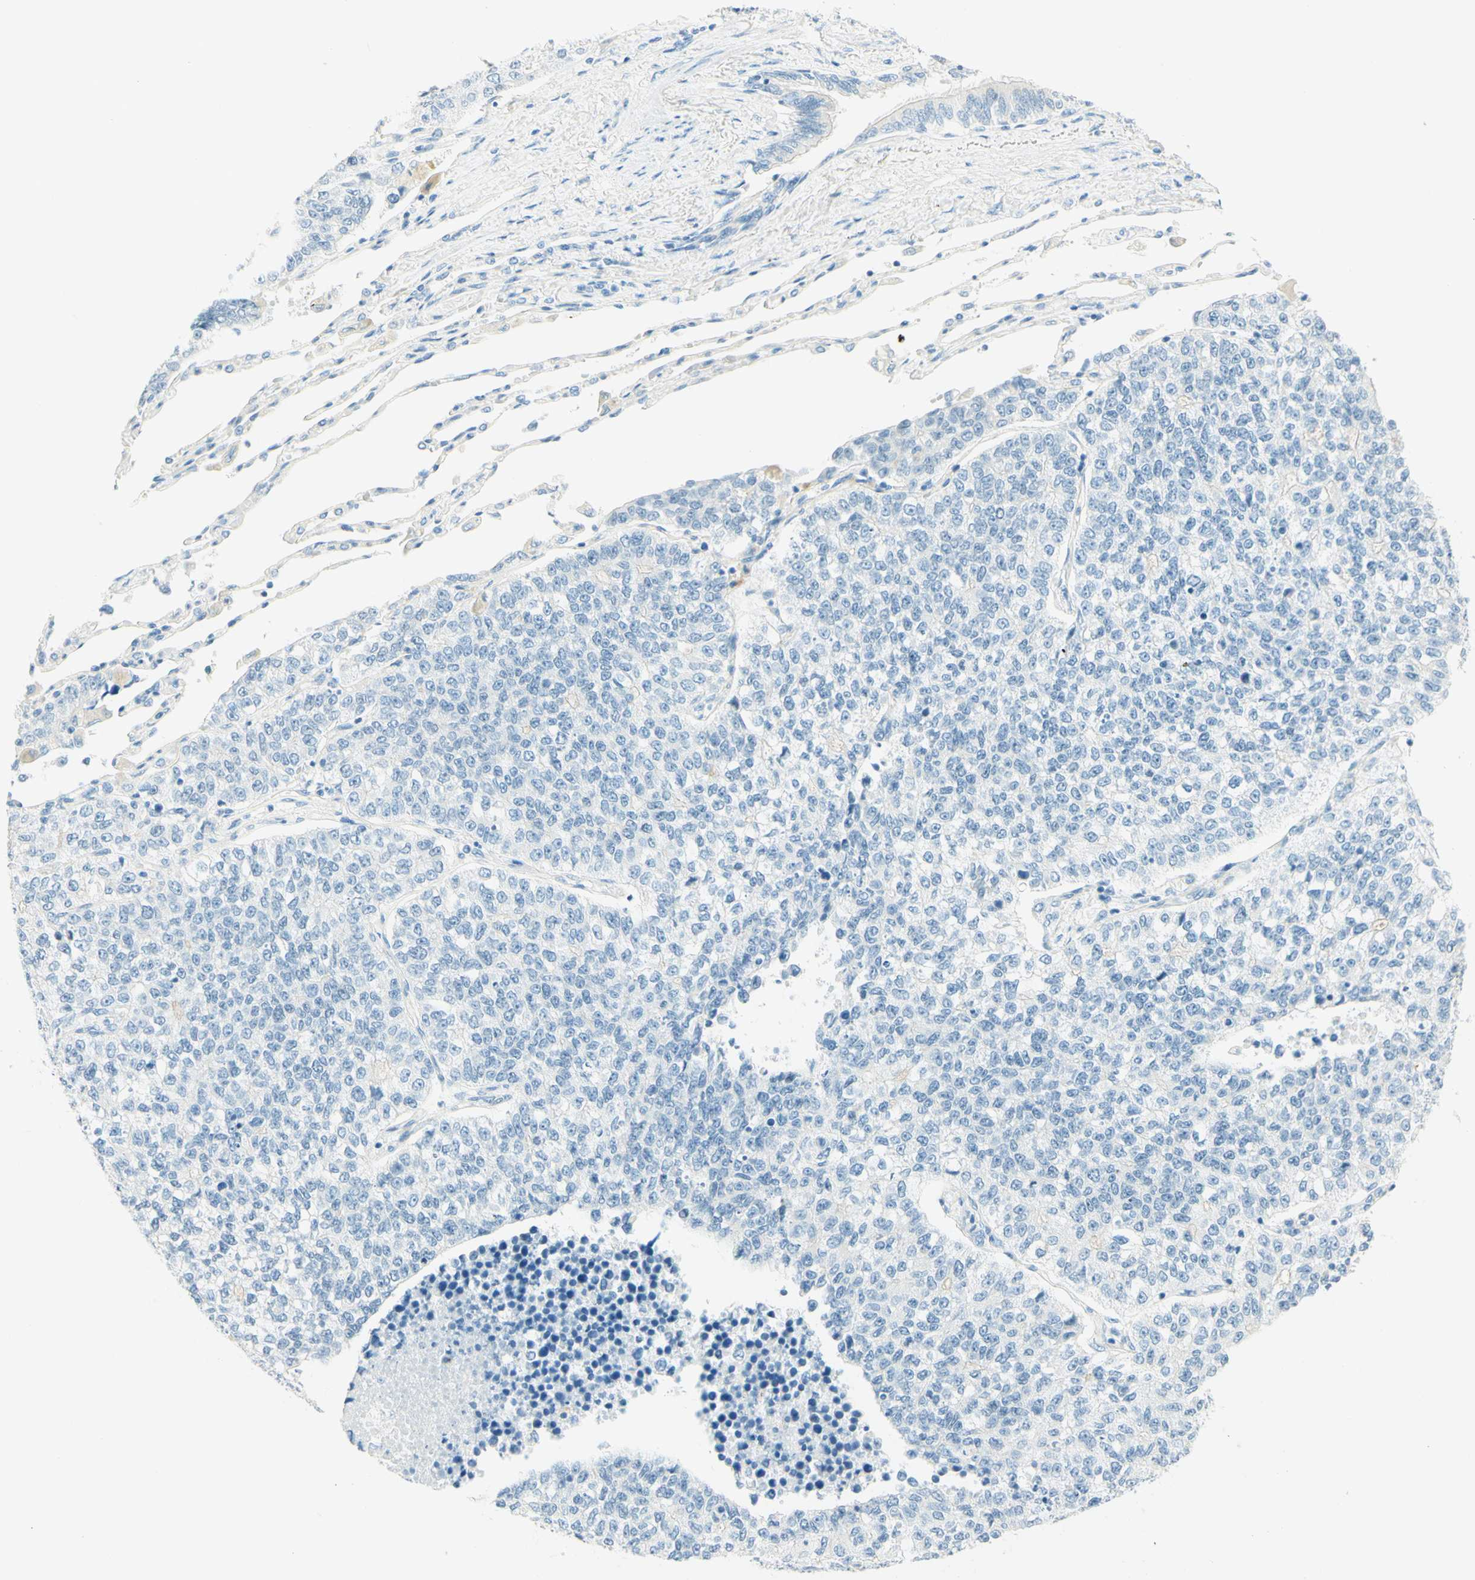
{"staining": {"intensity": "negative", "quantity": "none", "location": "none"}, "tissue": "lung cancer", "cell_type": "Tumor cells", "image_type": "cancer", "snomed": [{"axis": "morphology", "description": "Adenocarcinoma, NOS"}, {"axis": "topography", "description": "Lung"}], "caption": "Immunohistochemistry (IHC) of lung adenocarcinoma exhibits no positivity in tumor cells. (DAB (3,3'-diaminobenzidine) IHC with hematoxylin counter stain).", "gene": "TMEM132D", "patient": {"sex": "male", "age": 49}}